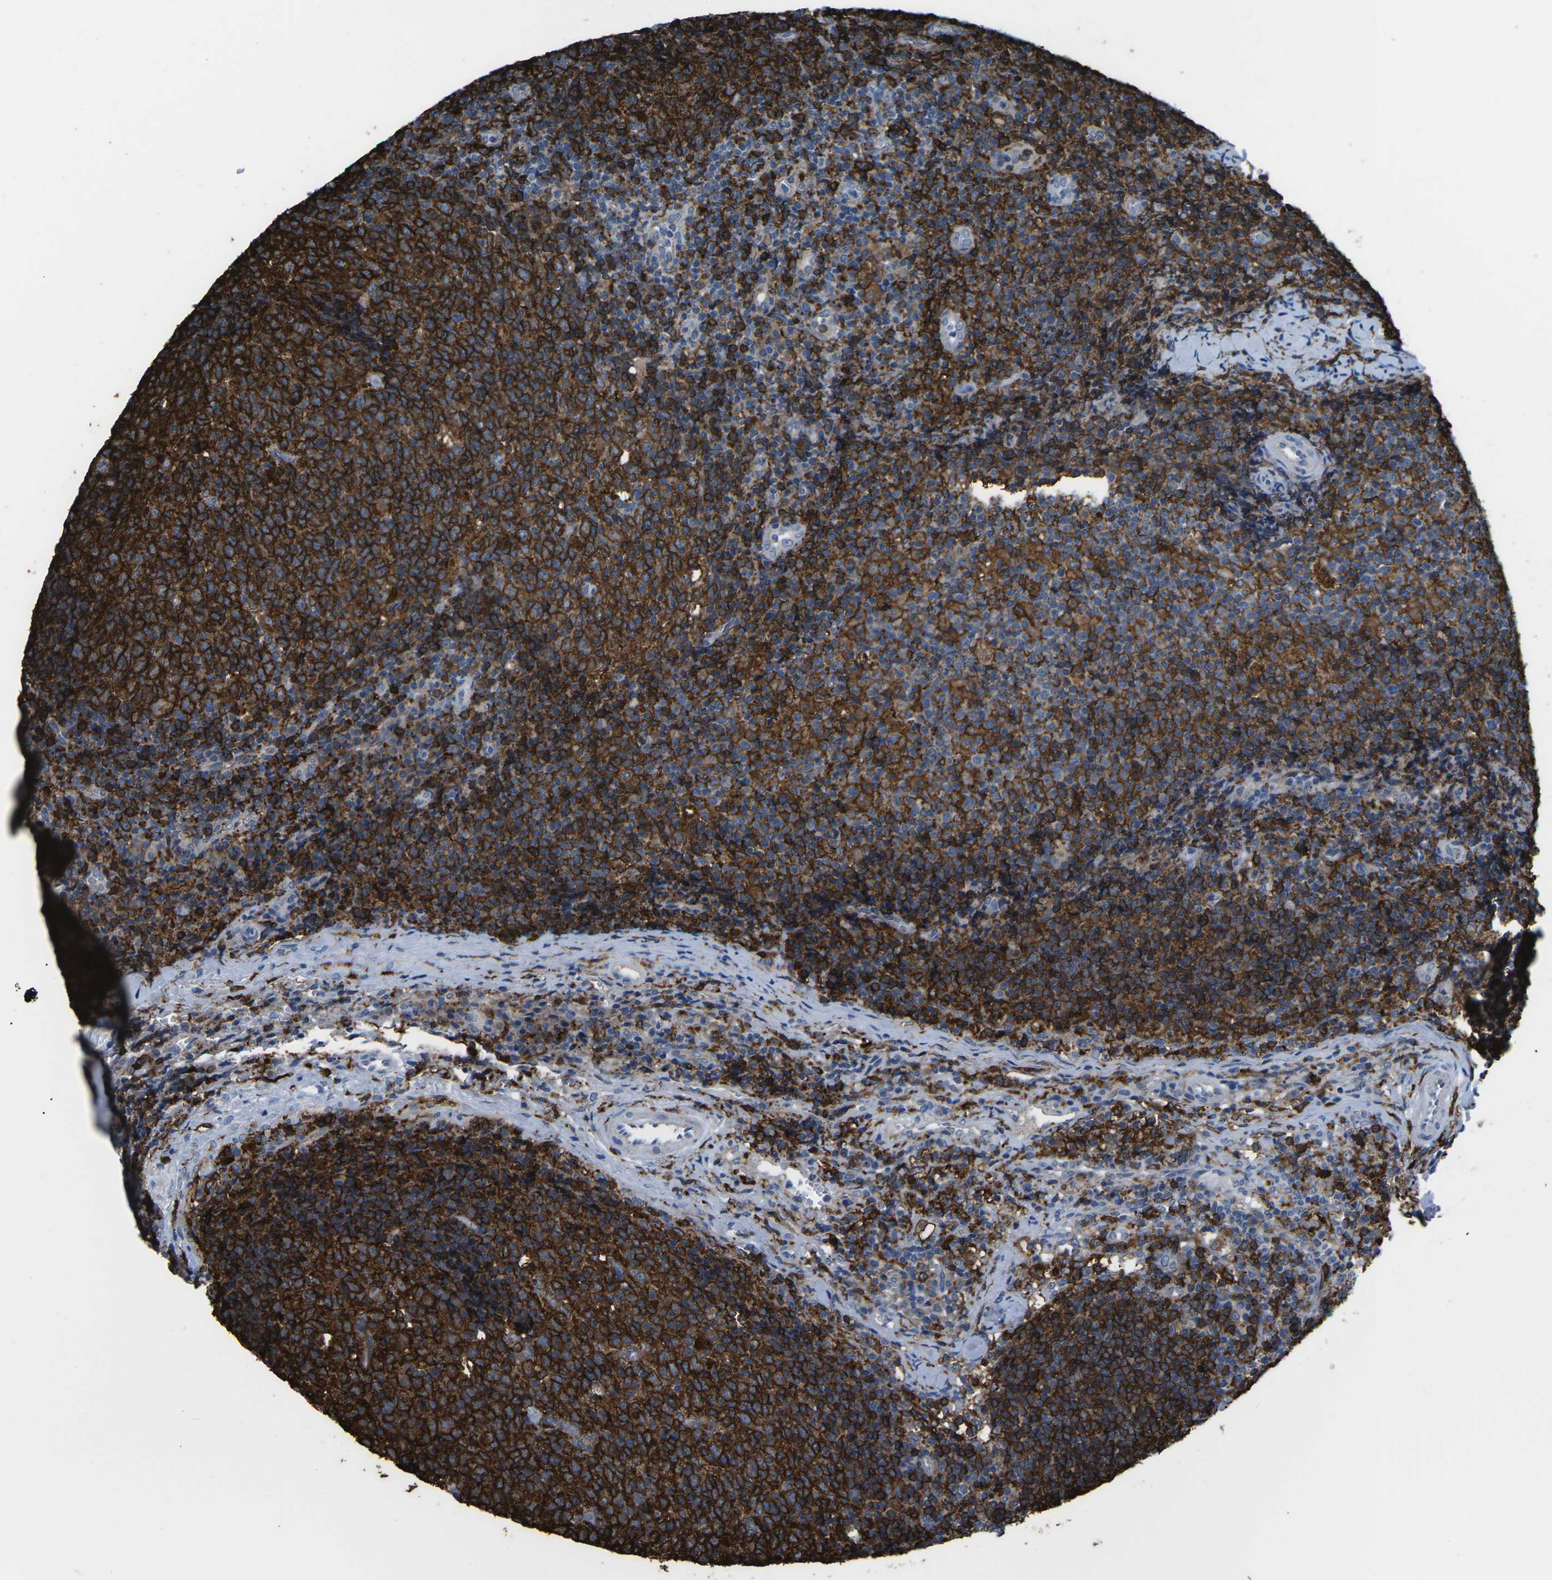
{"staining": {"intensity": "strong", "quantity": ">75%", "location": "cytoplasmic/membranous"}, "tissue": "lymph node", "cell_type": "Germinal center cells", "image_type": "normal", "snomed": [{"axis": "morphology", "description": "Normal tissue, NOS"}, {"axis": "morphology", "description": "Inflammation, NOS"}, {"axis": "topography", "description": "Lymph node"}], "caption": "Immunohistochemistry (IHC) staining of normal lymph node, which exhibits high levels of strong cytoplasmic/membranous expression in about >75% of germinal center cells indicating strong cytoplasmic/membranous protein staining. The staining was performed using DAB (3,3'-diaminobenzidine) (brown) for protein detection and nuclei were counterstained in hematoxylin (blue).", "gene": "PTPN1", "patient": {"sex": "male", "age": 55}}